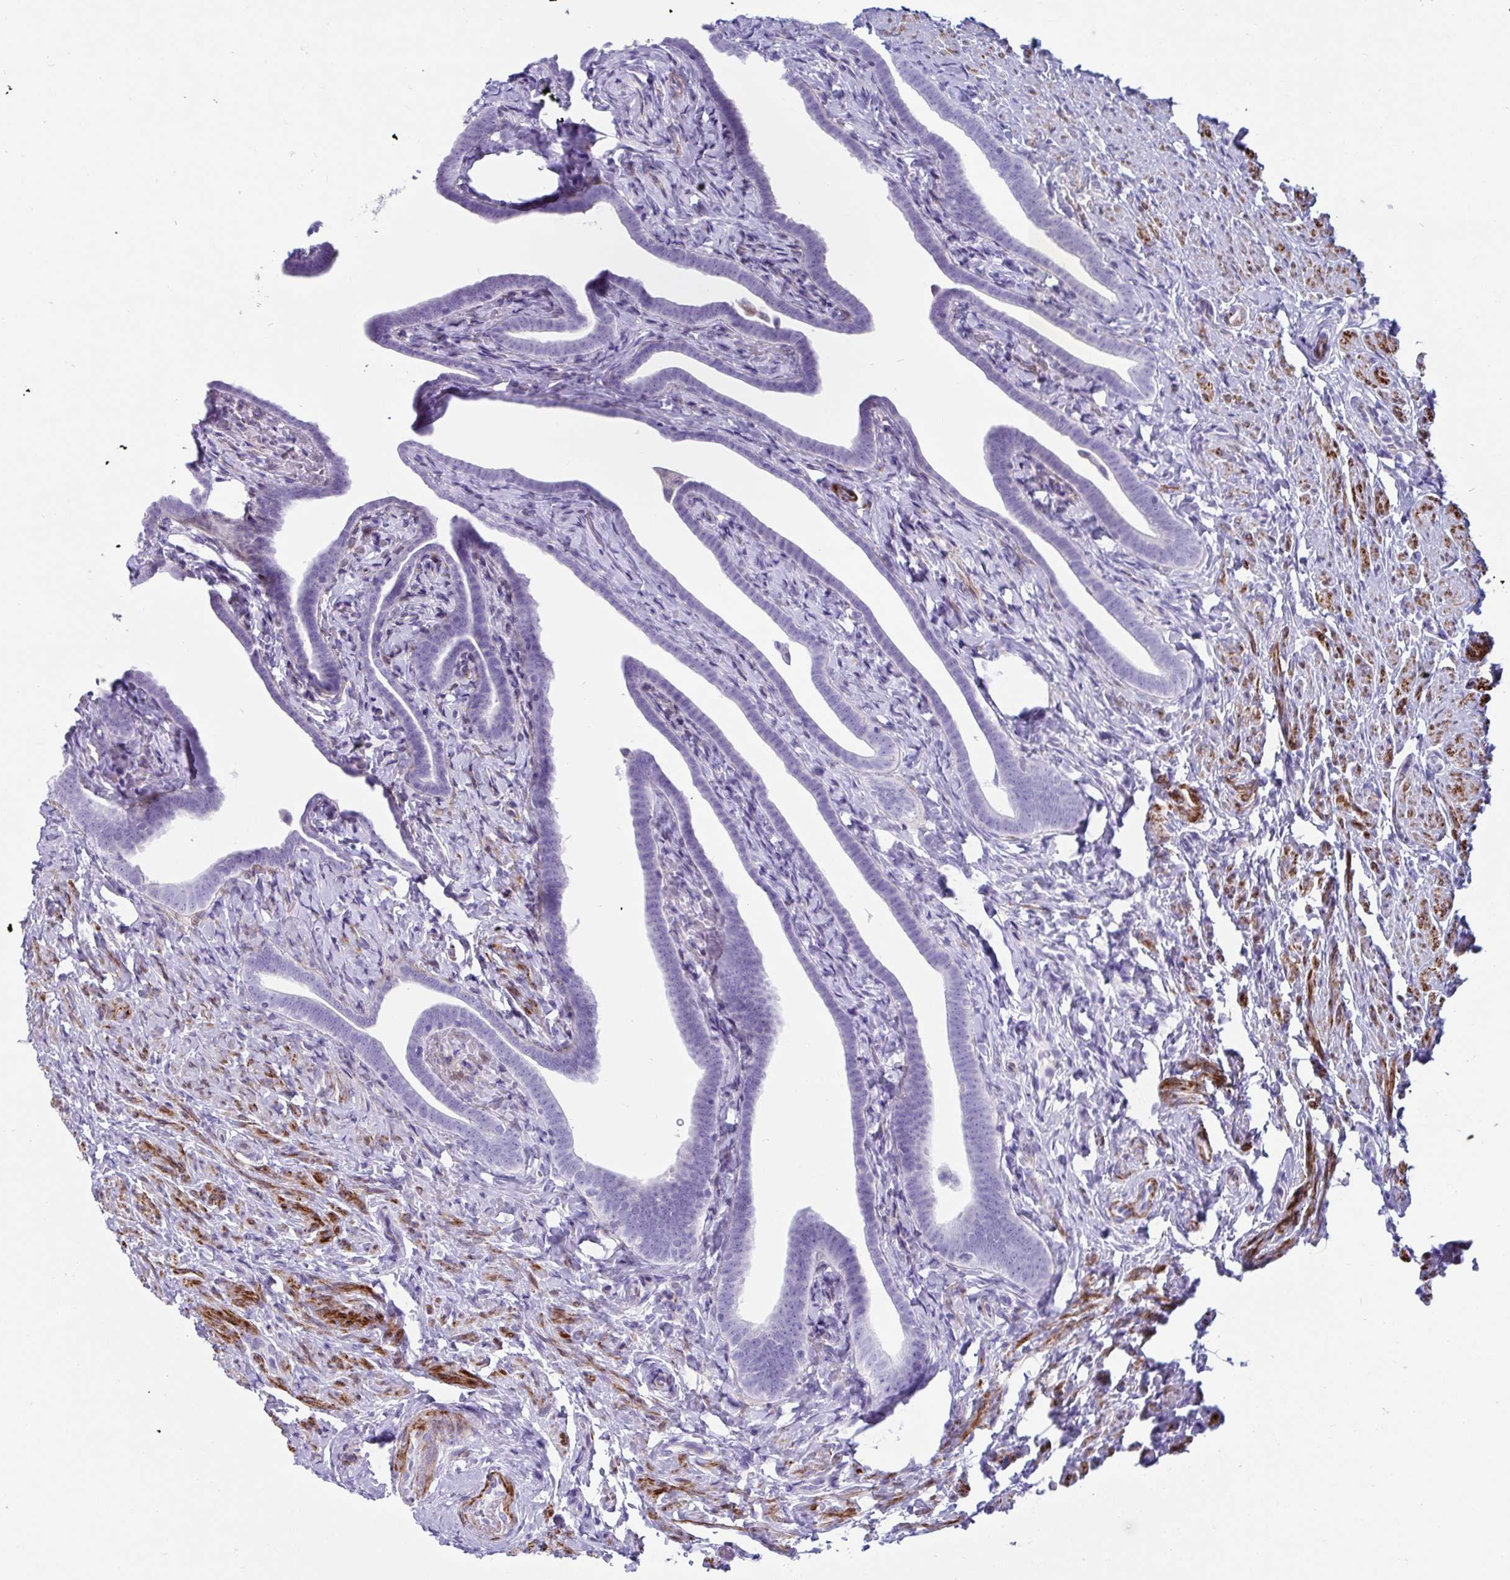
{"staining": {"intensity": "negative", "quantity": "none", "location": "none"}, "tissue": "fallopian tube", "cell_type": "Glandular cells", "image_type": "normal", "snomed": [{"axis": "morphology", "description": "Normal tissue, NOS"}, {"axis": "topography", "description": "Fallopian tube"}], "caption": "This is an immunohistochemistry histopathology image of unremarkable human fallopian tube. There is no expression in glandular cells.", "gene": "GRXCR2", "patient": {"sex": "female", "age": 69}}